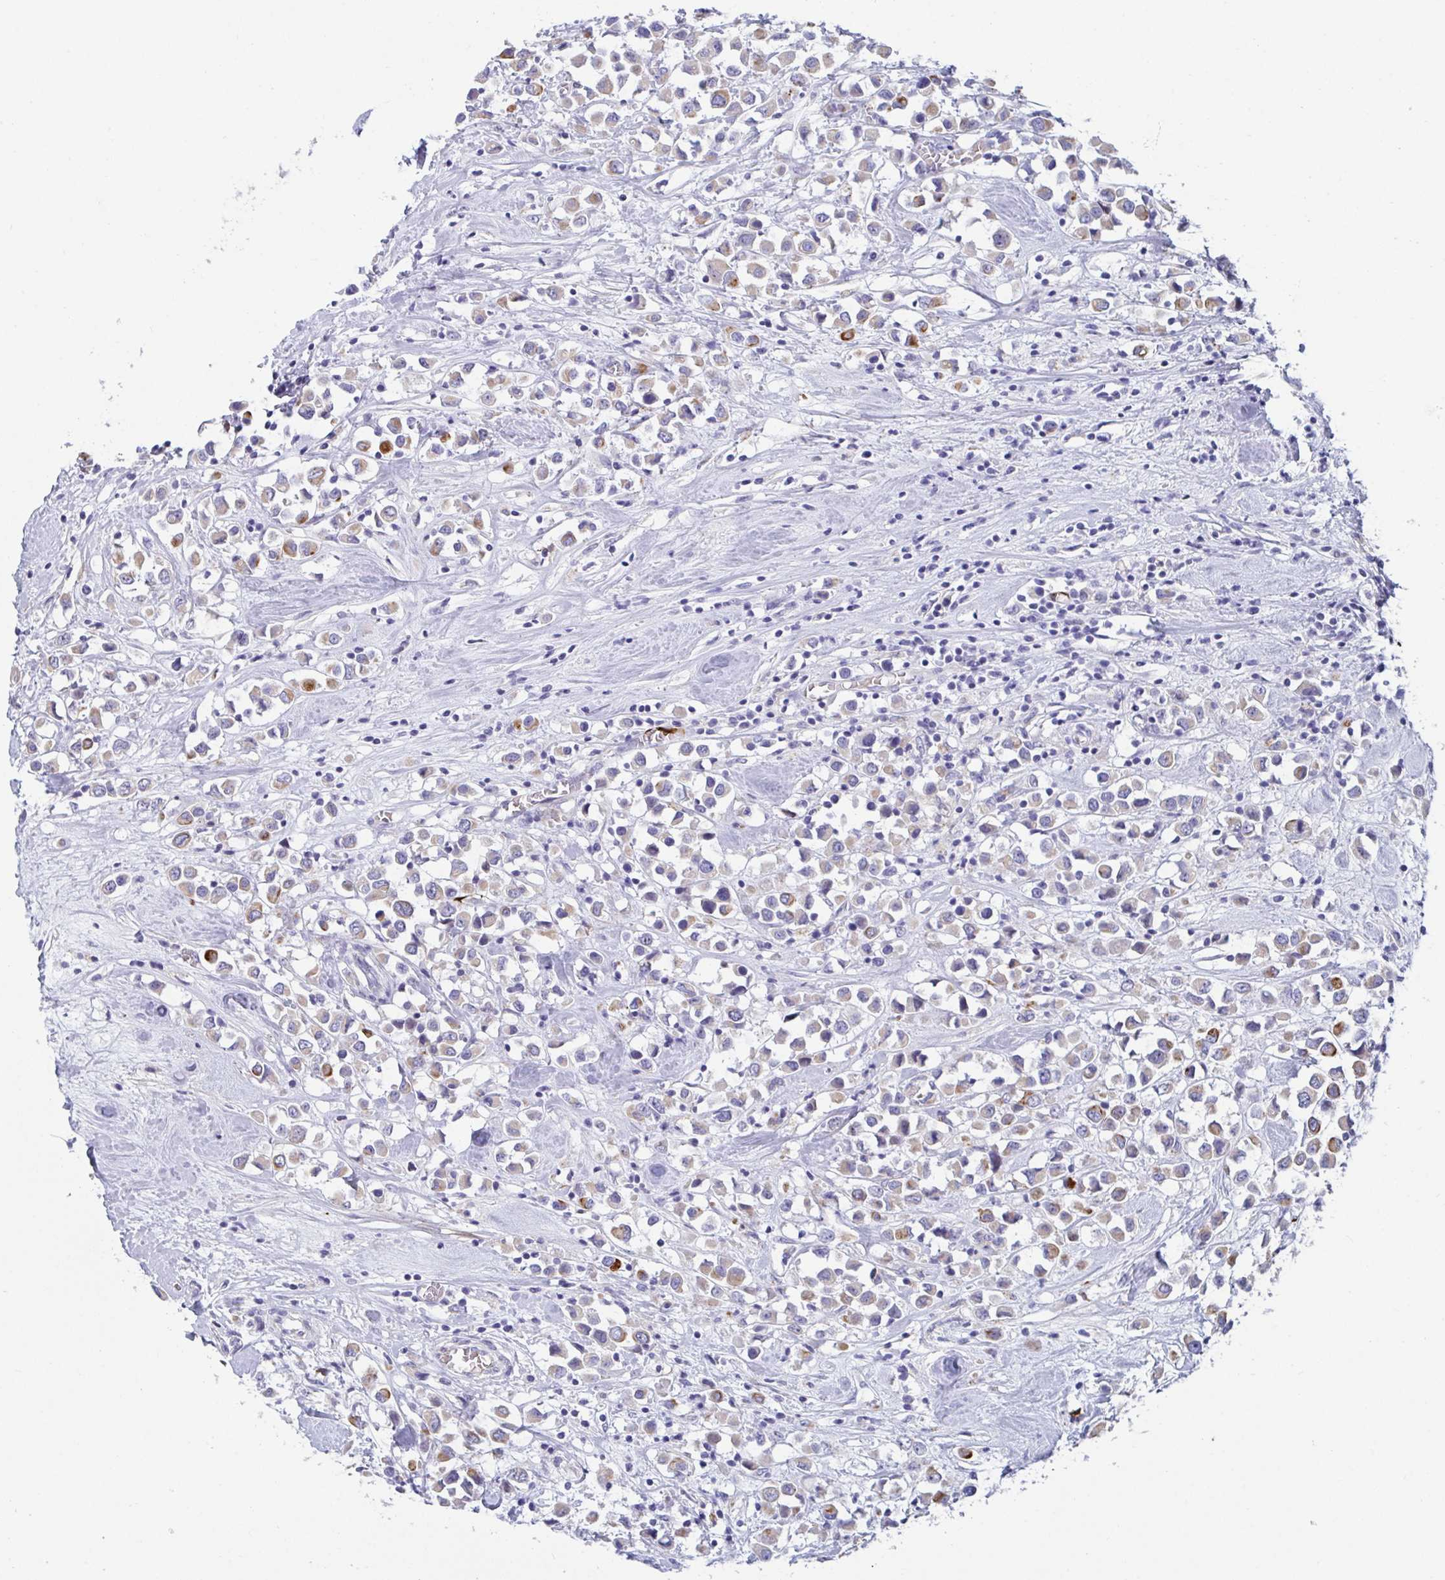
{"staining": {"intensity": "weak", "quantity": "25%-75%", "location": "cytoplasmic/membranous"}, "tissue": "breast cancer", "cell_type": "Tumor cells", "image_type": "cancer", "snomed": [{"axis": "morphology", "description": "Duct carcinoma"}, {"axis": "topography", "description": "Breast"}], "caption": "Brown immunohistochemical staining in human breast intraductal carcinoma shows weak cytoplasmic/membranous staining in about 25%-75% of tumor cells.", "gene": "TAS2R38", "patient": {"sex": "female", "age": 61}}